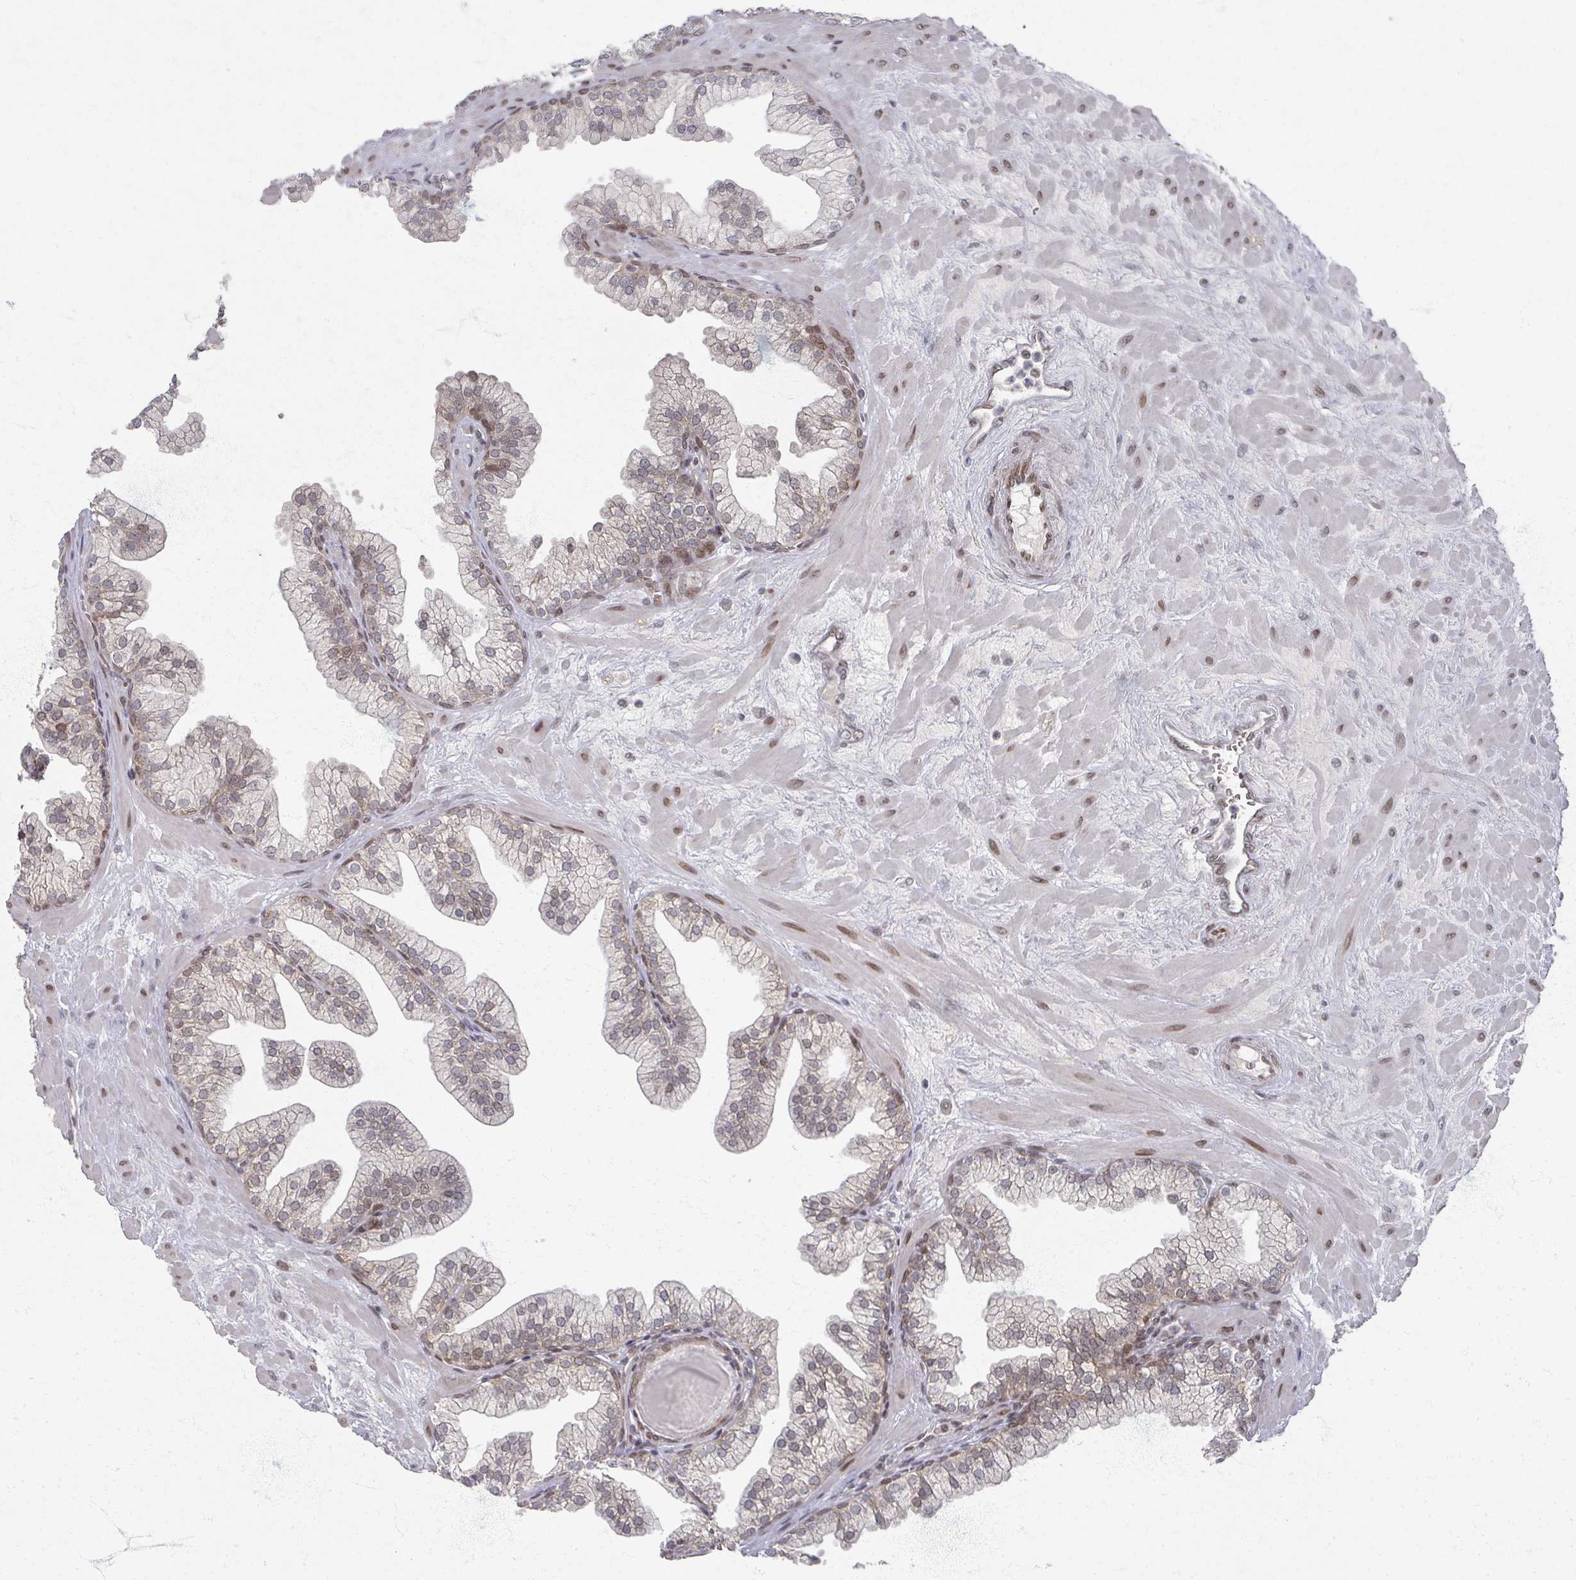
{"staining": {"intensity": "weak", "quantity": "25%-75%", "location": "cytoplasmic/membranous,nuclear"}, "tissue": "prostate", "cell_type": "Glandular cells", "image_type": "normal", "snomed": [{"axis": "morphology", "description": "Normal tissue, NOS"}, {"axis": "topography", "description": "Prostate"}, {"axis": "topography", "description": "Peripheral nerve tissue"}], "caption": "Approximately 25%-75% of glandular cells in normal prostate exhibit weak cytoplasmic/membranous,nuclear protein staining as visualized by brown immunohistochemical staining.", "gene": "PSKH1", "patient": {"sex": "male", "age": 61}}